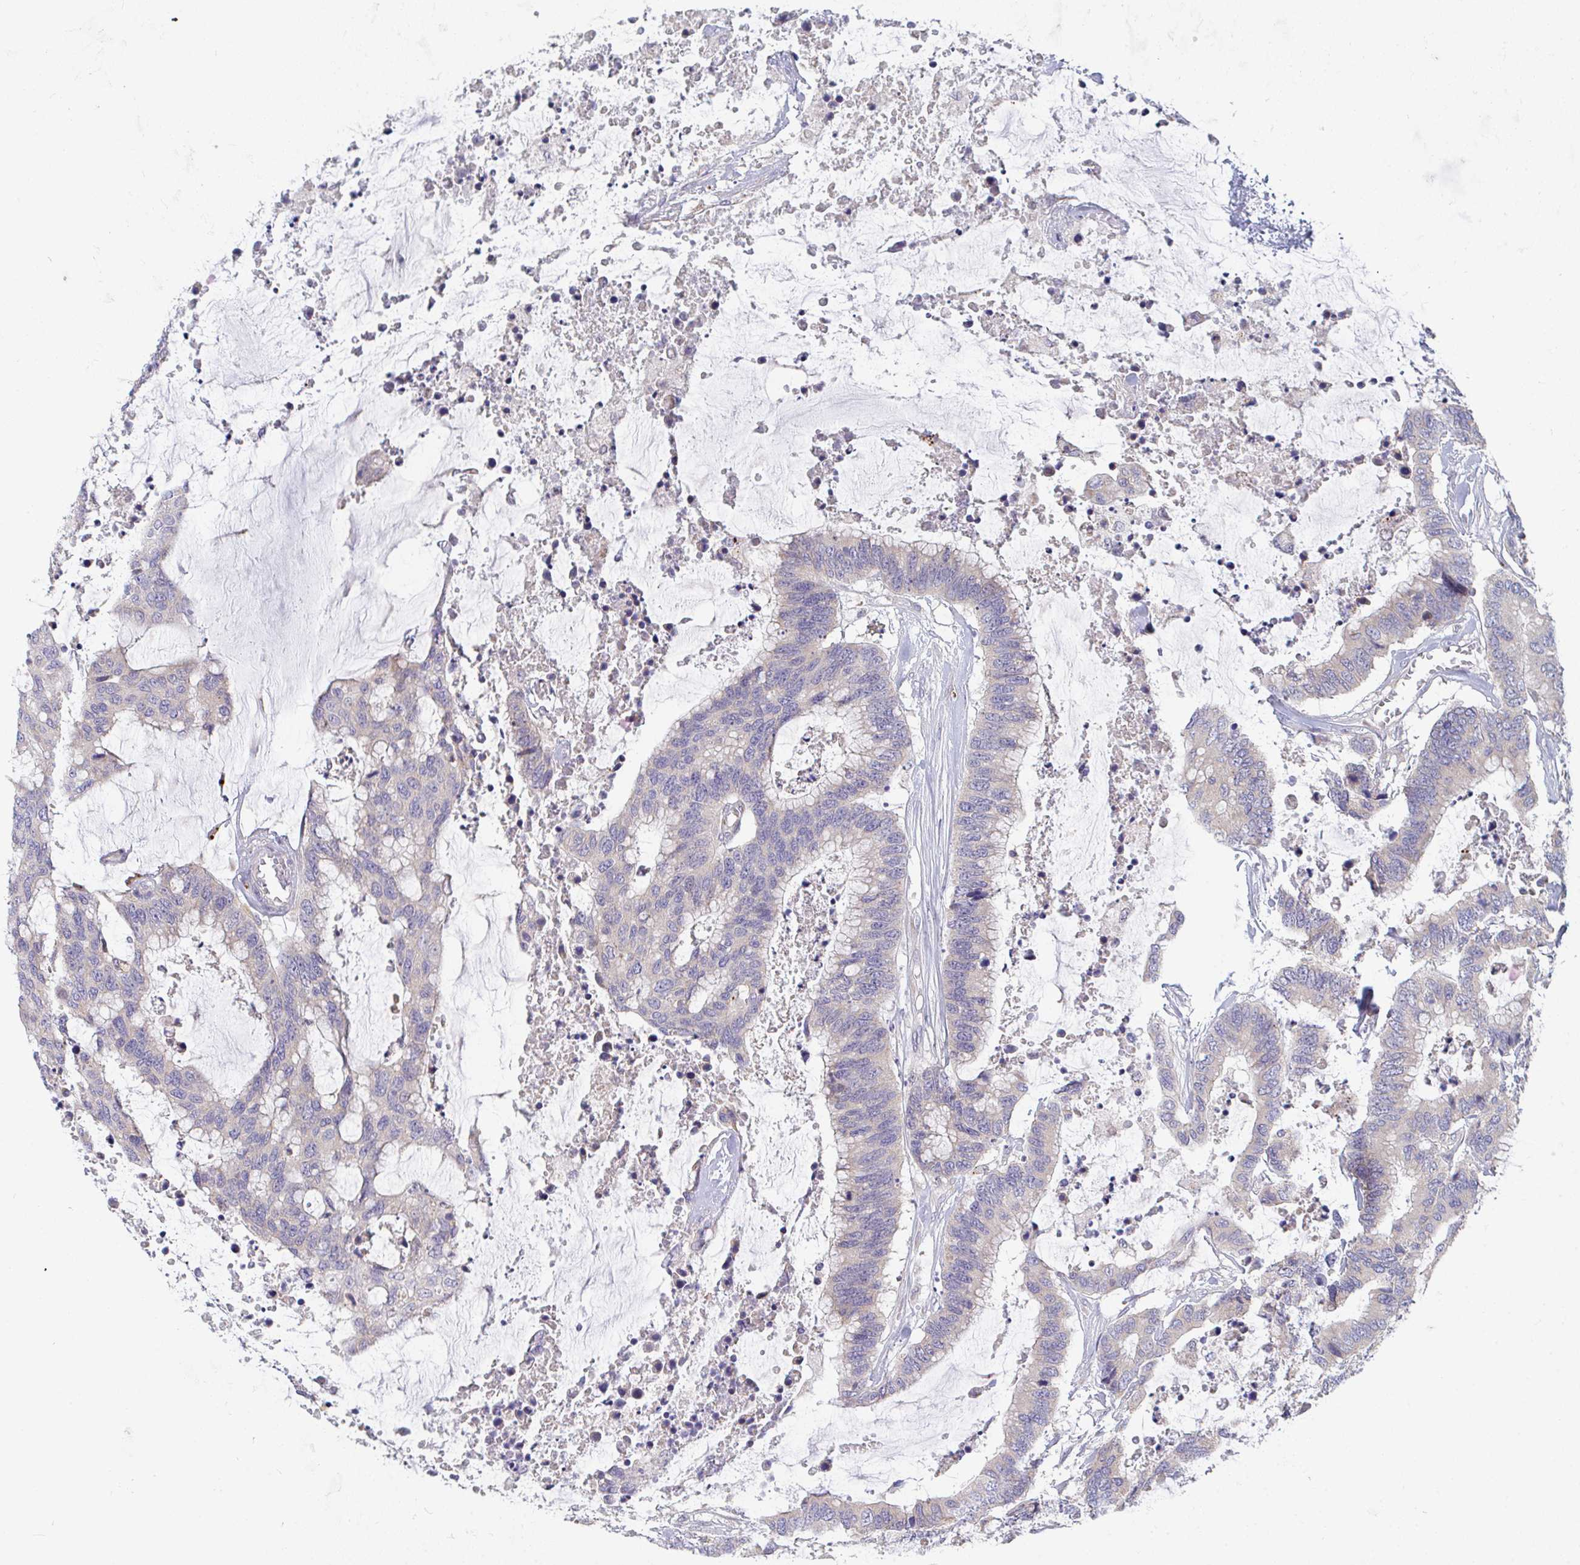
{"staining": {"intensity": "negative", "quantity": "none", "location": "none"}, "tissue": "colorectal cancer", "cell_type": "Tumor cells", "image_type": "cancer", "snomed": [{"axis": "morphology", "description": "Adenocarcinoma, NOS"}, {"axis": "topography", "description": "Rectum"}], "caption": "Protein analysis of colorectal adenocarcinoma reveals no significant staining in tumor cells.", "gene": "EIF1AD", "patient": {"sex": "female", "age": 59}}